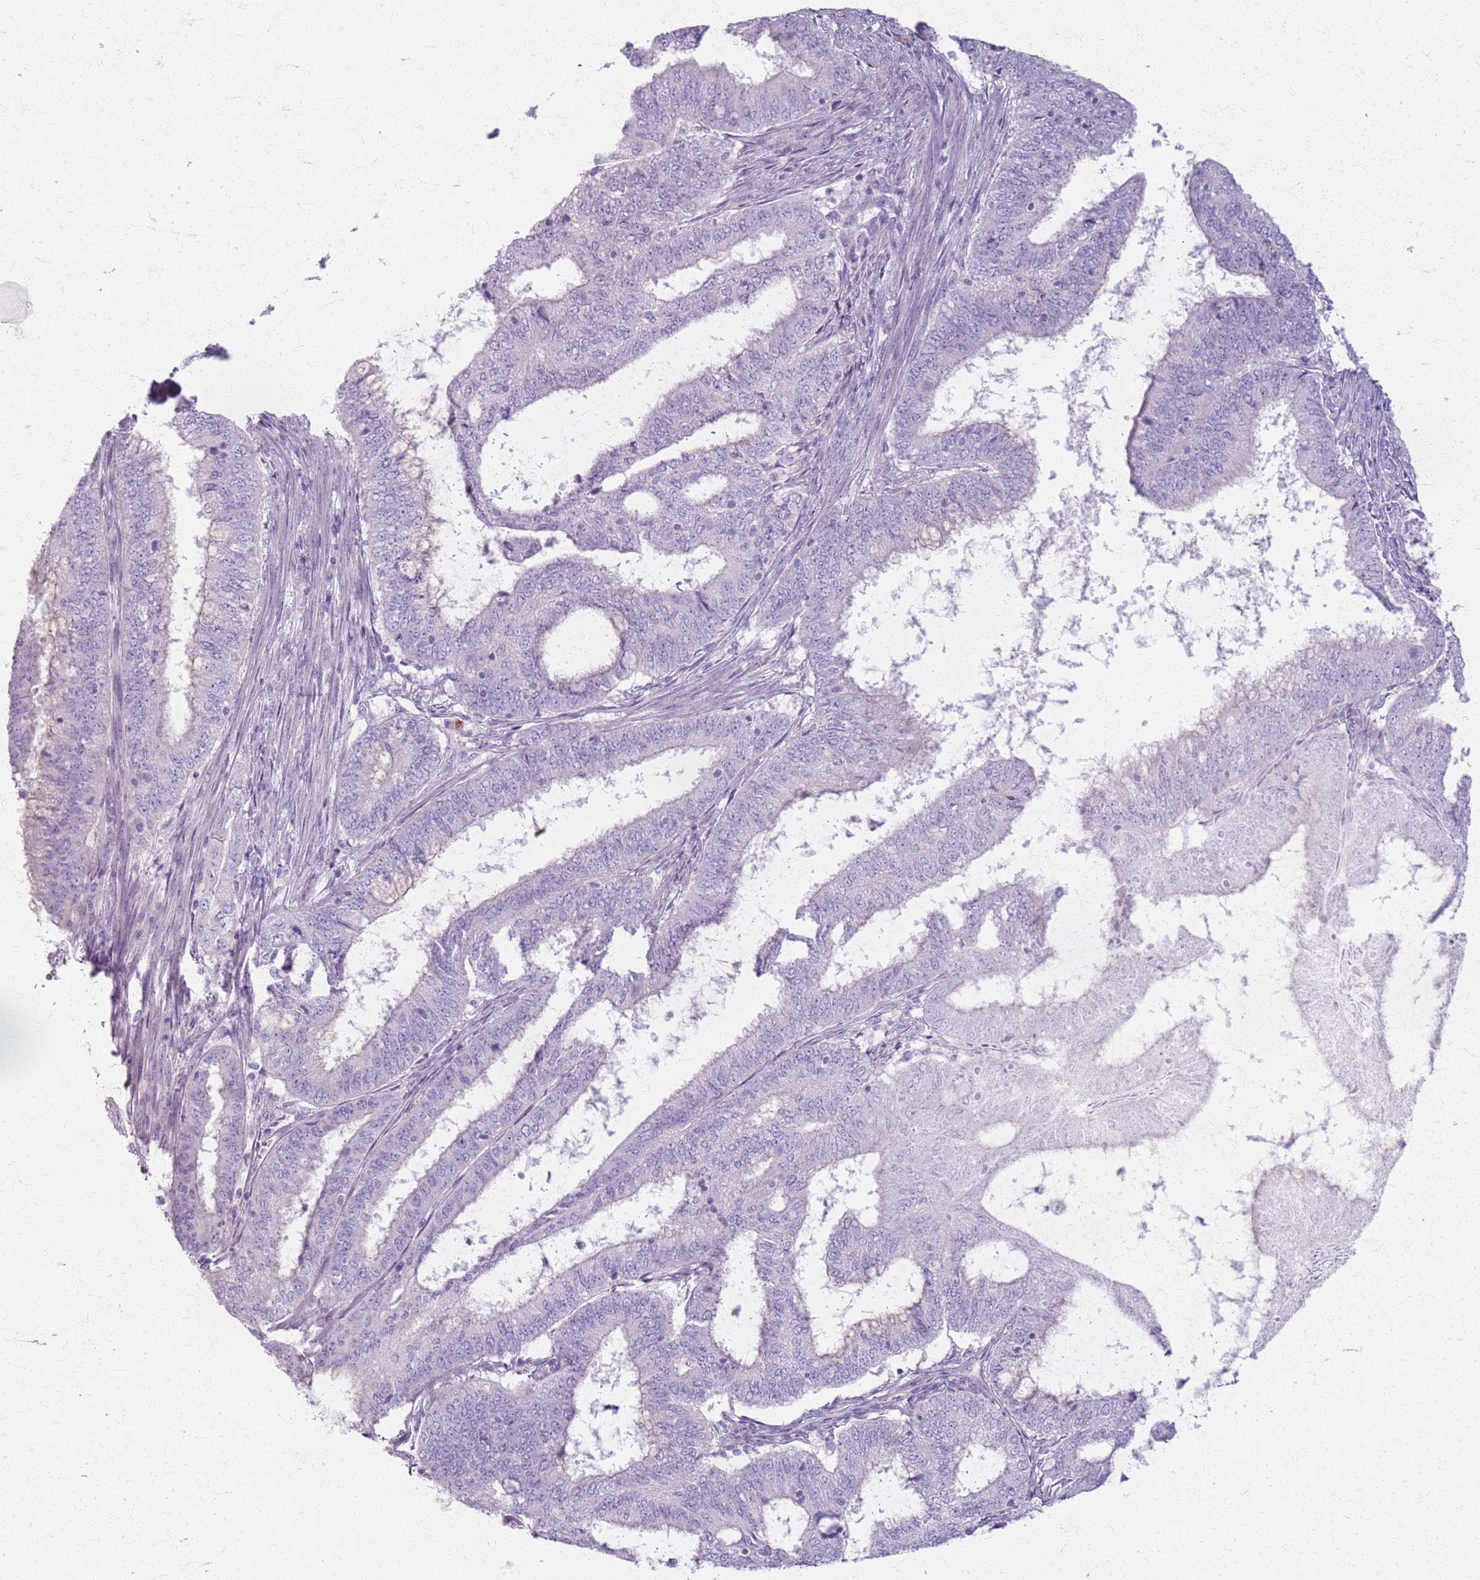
{"staining": {"intensity": "negative", "quantity": "none", "location": "none"}, "tissue": "endometrial cancer", "cell_type": "Tumor cells", "image_type": "cancer", "snomed": [{"axis": "morphology", "description": "Adenocarcinoma, NOS"}, {"axis": "topography", "description": "Endometrium"}], "caption": "Tumor cells are negative for protein expression in human endometrial cancer.", "gene": "CSRP3", "patient": {"sex": "female", "age": 51}}